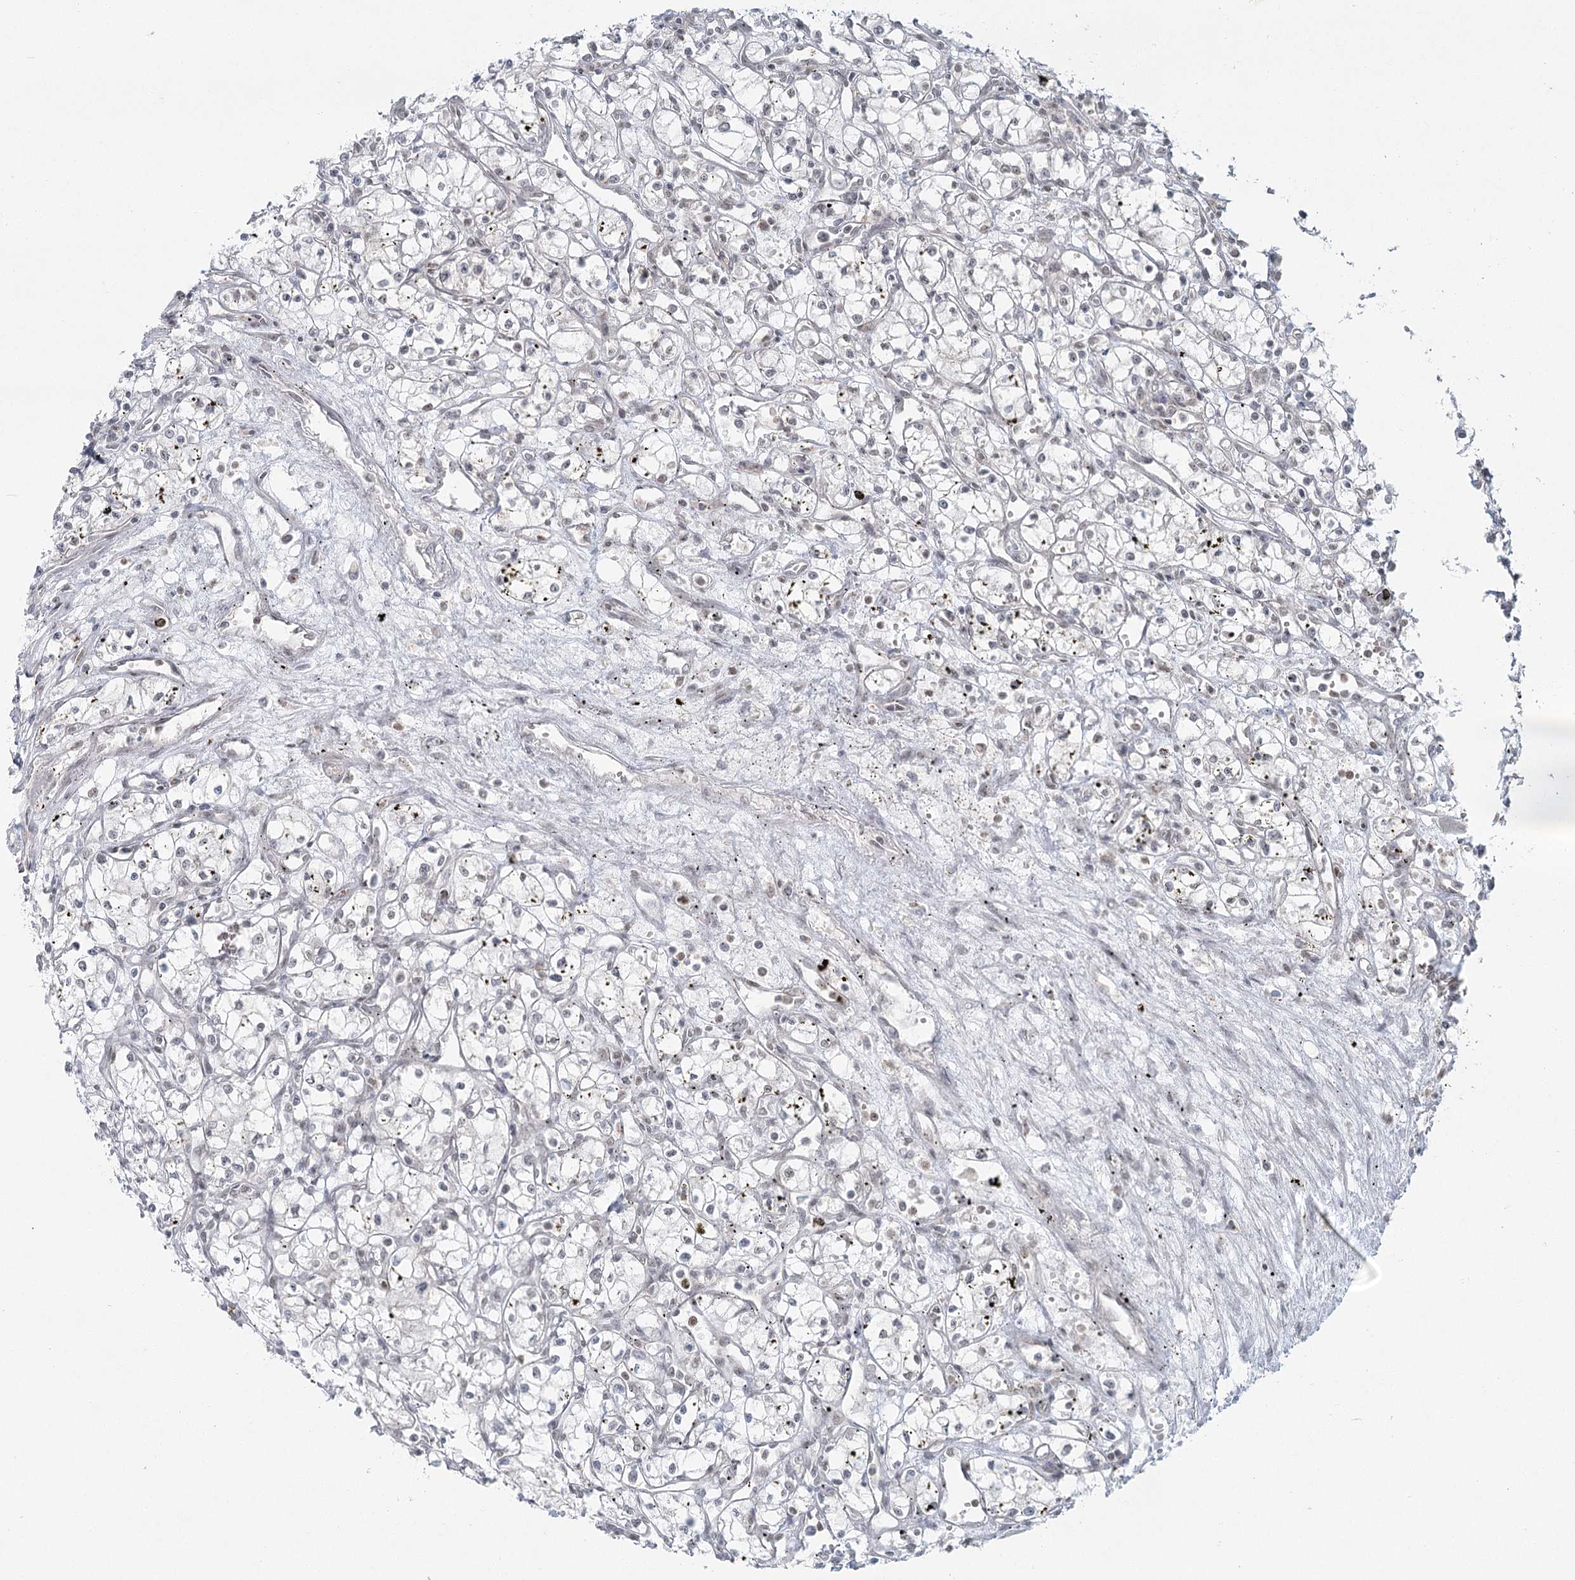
{"staining": {"intensity": "negative", "quantity": "none", "location": "none"}, "tissue": "renal cancer", "cell_type": "Tumor cells", "image_type": "cancer", "snomed": [{"axis": "morphology", "description": "Adenocarcinoma, NOS"}, {"axis": "topography", "description": "Kidney"}], "caption": "Renal adenocarcinoma was stained to show a protein in brown. There is no significant staining in tumor cells.", "gene": "R3HCC1L", "patient": {"sex": "male", "age": 59}}